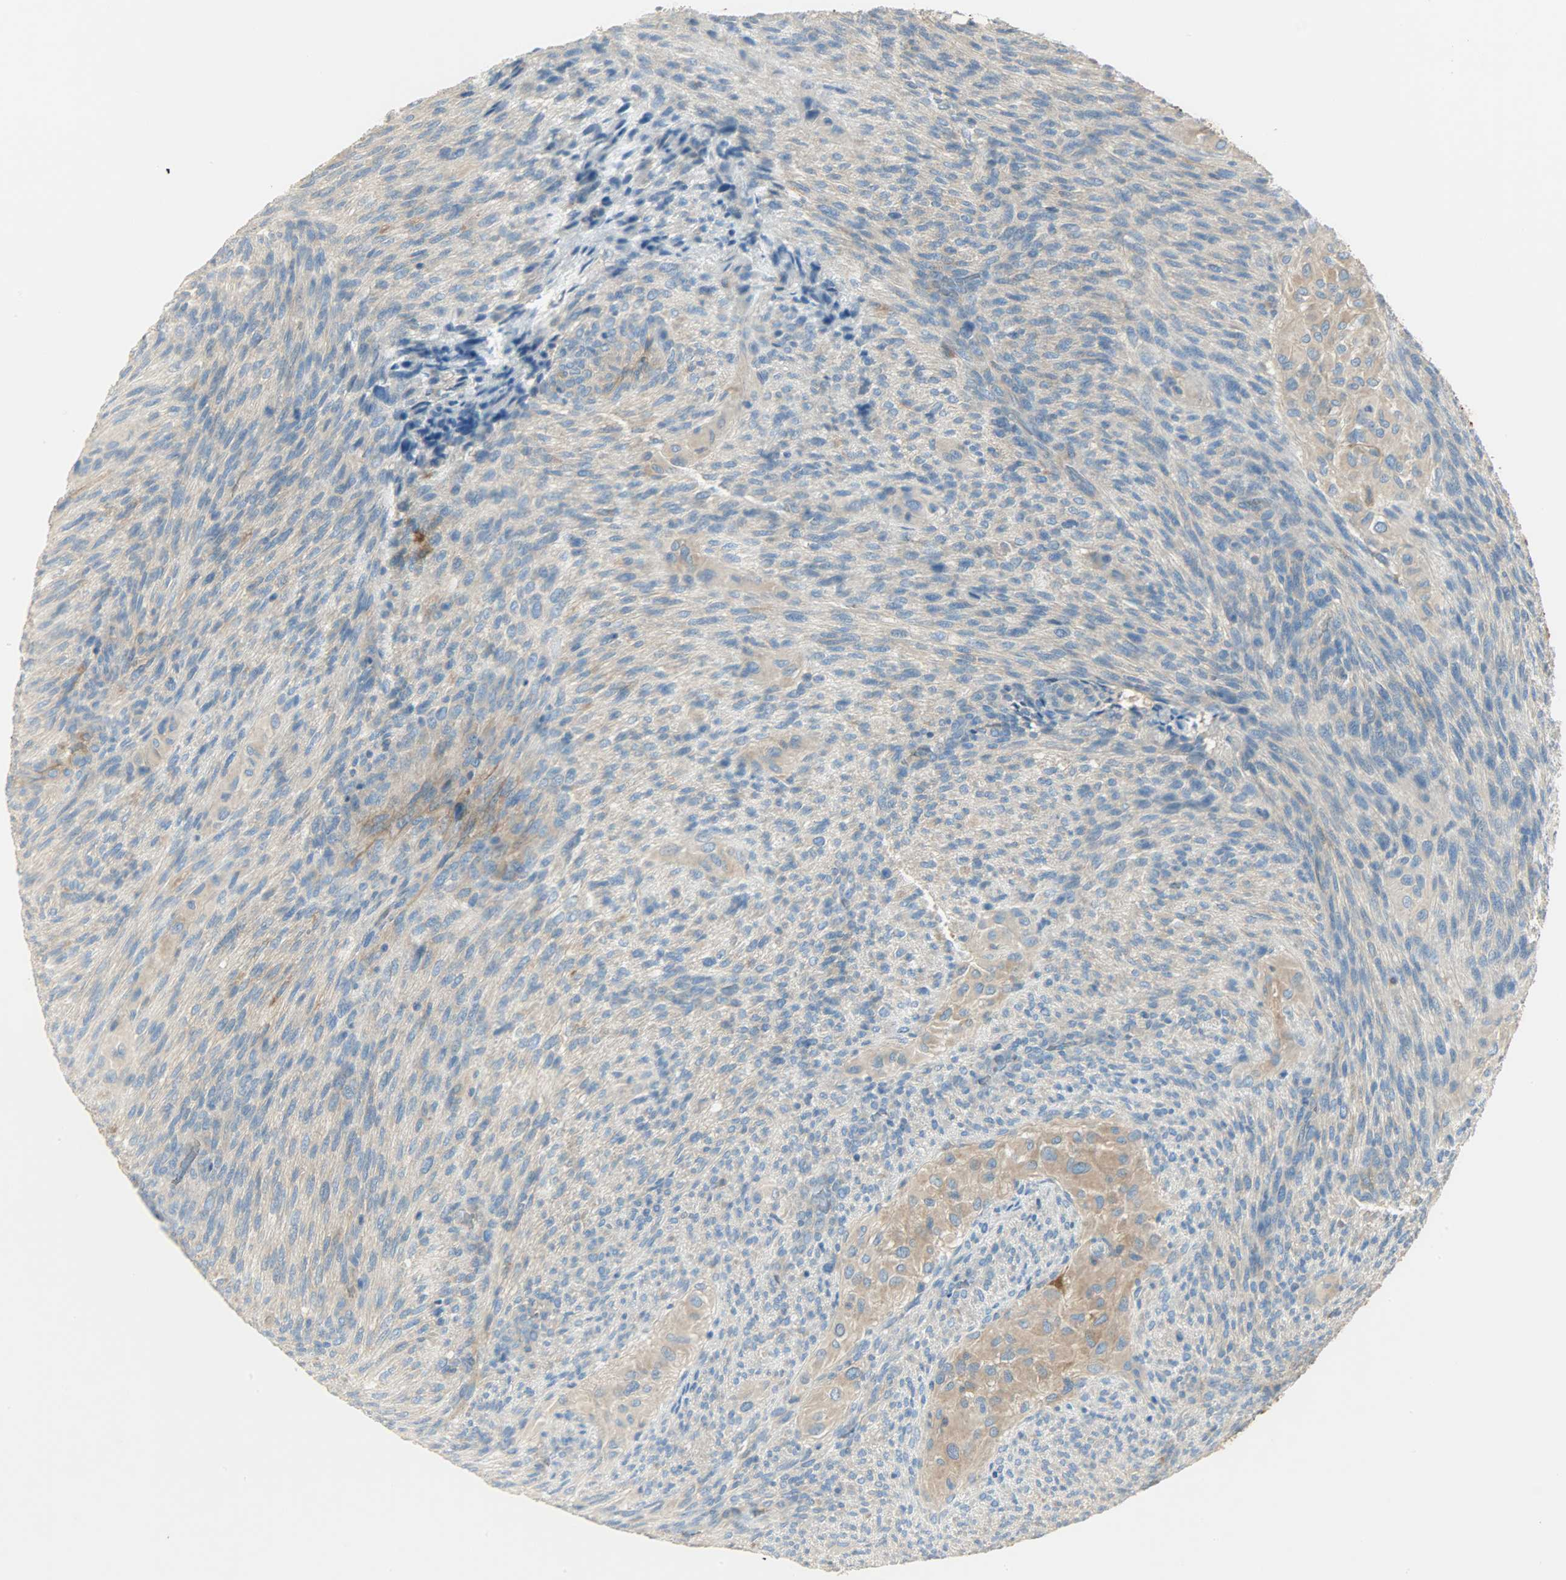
{"staining": {"intensity": "moderate", "quantity": "25%-75%", "location": "cytoplasmic/membranous"}, "tissue": "glioma", "cell_type": "Tumor cells", "image_type": "cancer", "snomed": [{"axis": "morphology", "description": "Glioma, malignant, High grade"}, {"axis": "topography", "description": "Cerebral cortex"}], "caption": "Tumor cells reveal medium levels of moderate cytoplasmic/membranous staining in approximately 25%-75% of cells in glioma.", "gene": "WARS1", "patient": {"sex": "female", "age": 55}}